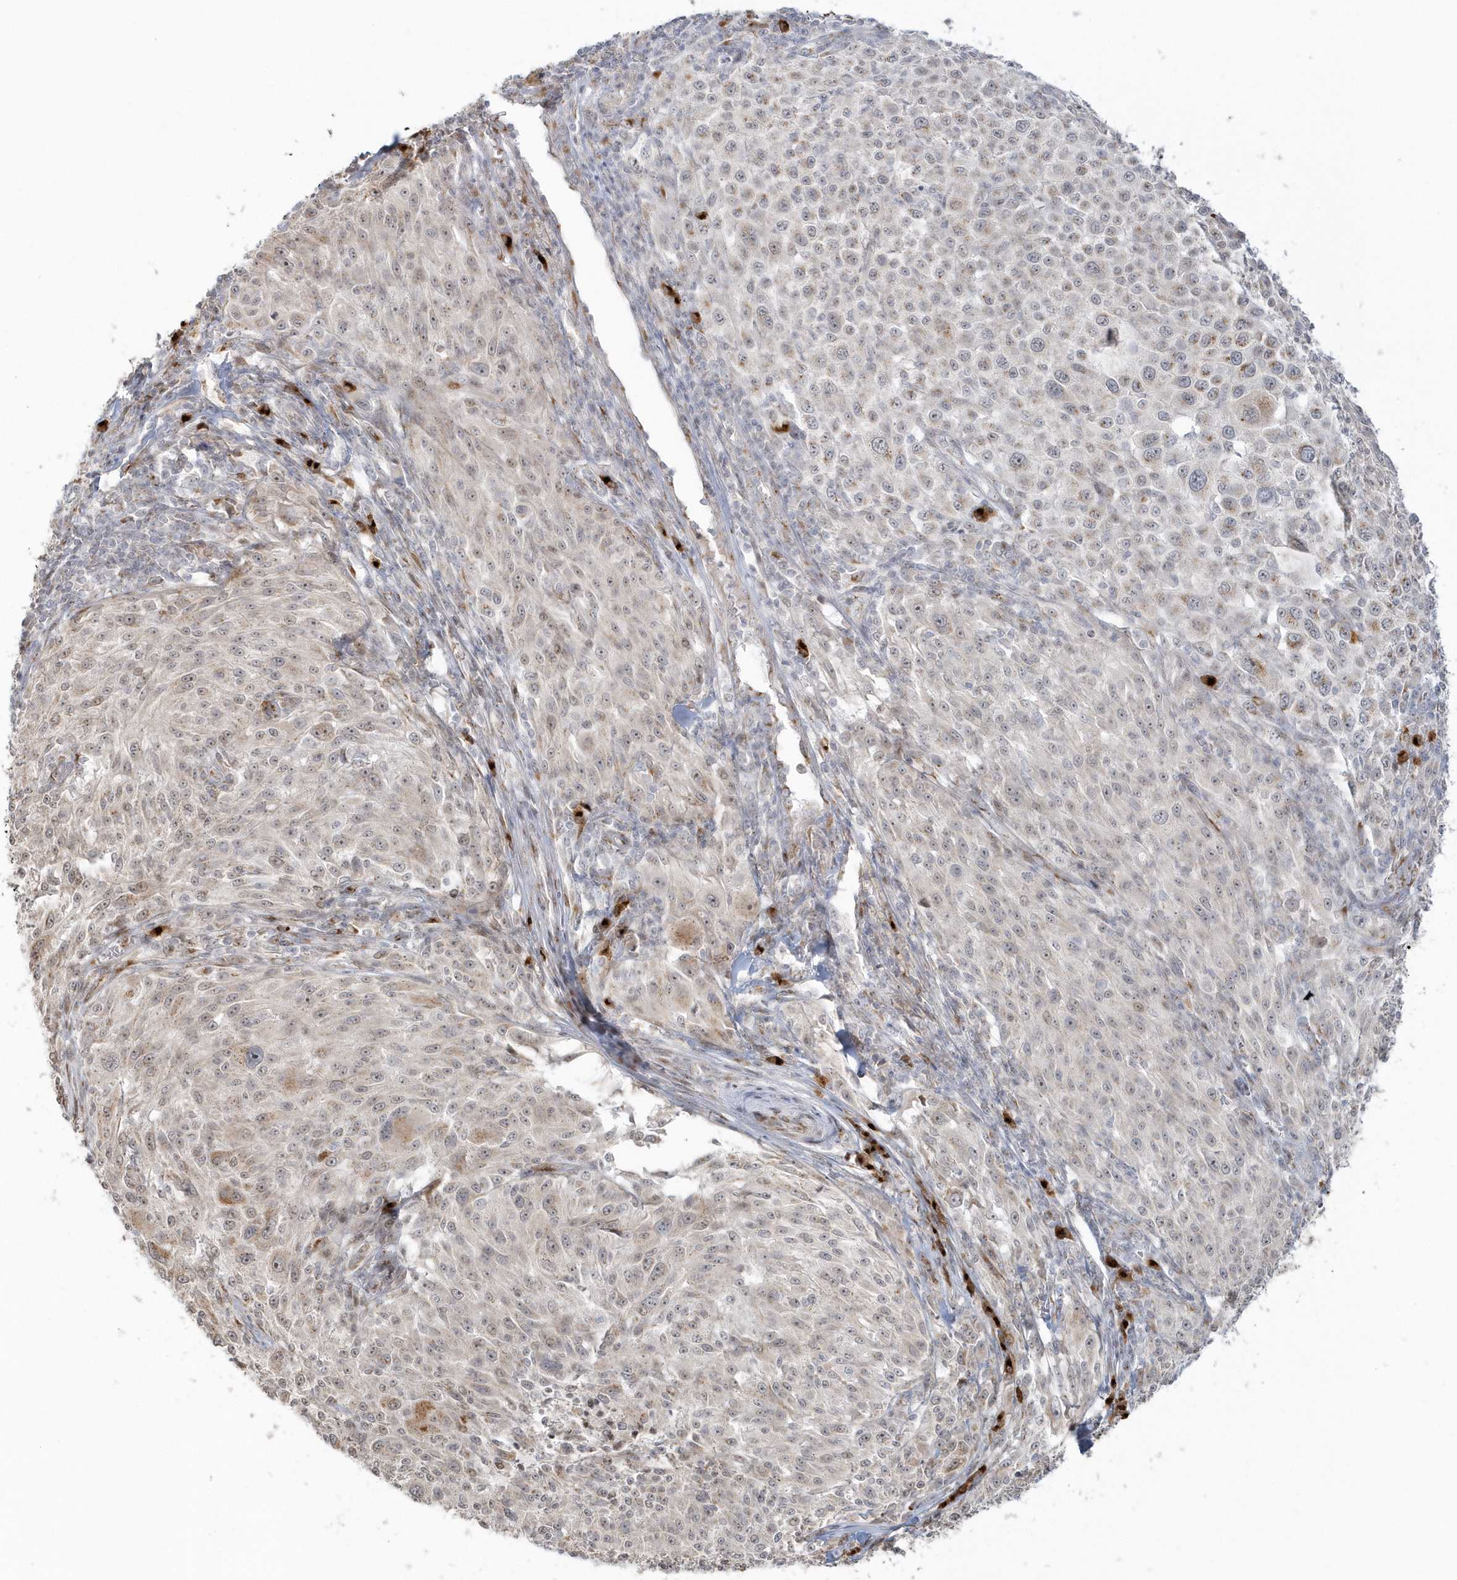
{"staining": {"intensity": "moderate", "quantity": "25%-75%", "location": "cytoplasmic/membranous"}, "tissue": "melanoma", "cell_type": "Tumor cells", "image_type": "cancer", "snomed": [{"axis": "morphology", "description": "Malignant melanoma, NOS"}, {"axis": "topography", "description": "Skin of trunk"}], "caption": "Moderate cytoplasmic/membranous positivity for a protein is seen in about 25%-75% of tumor cells of malignant melanoma using IHC.", "gene": "DHFR", "patient": {"sex": "male", "age": 71}}